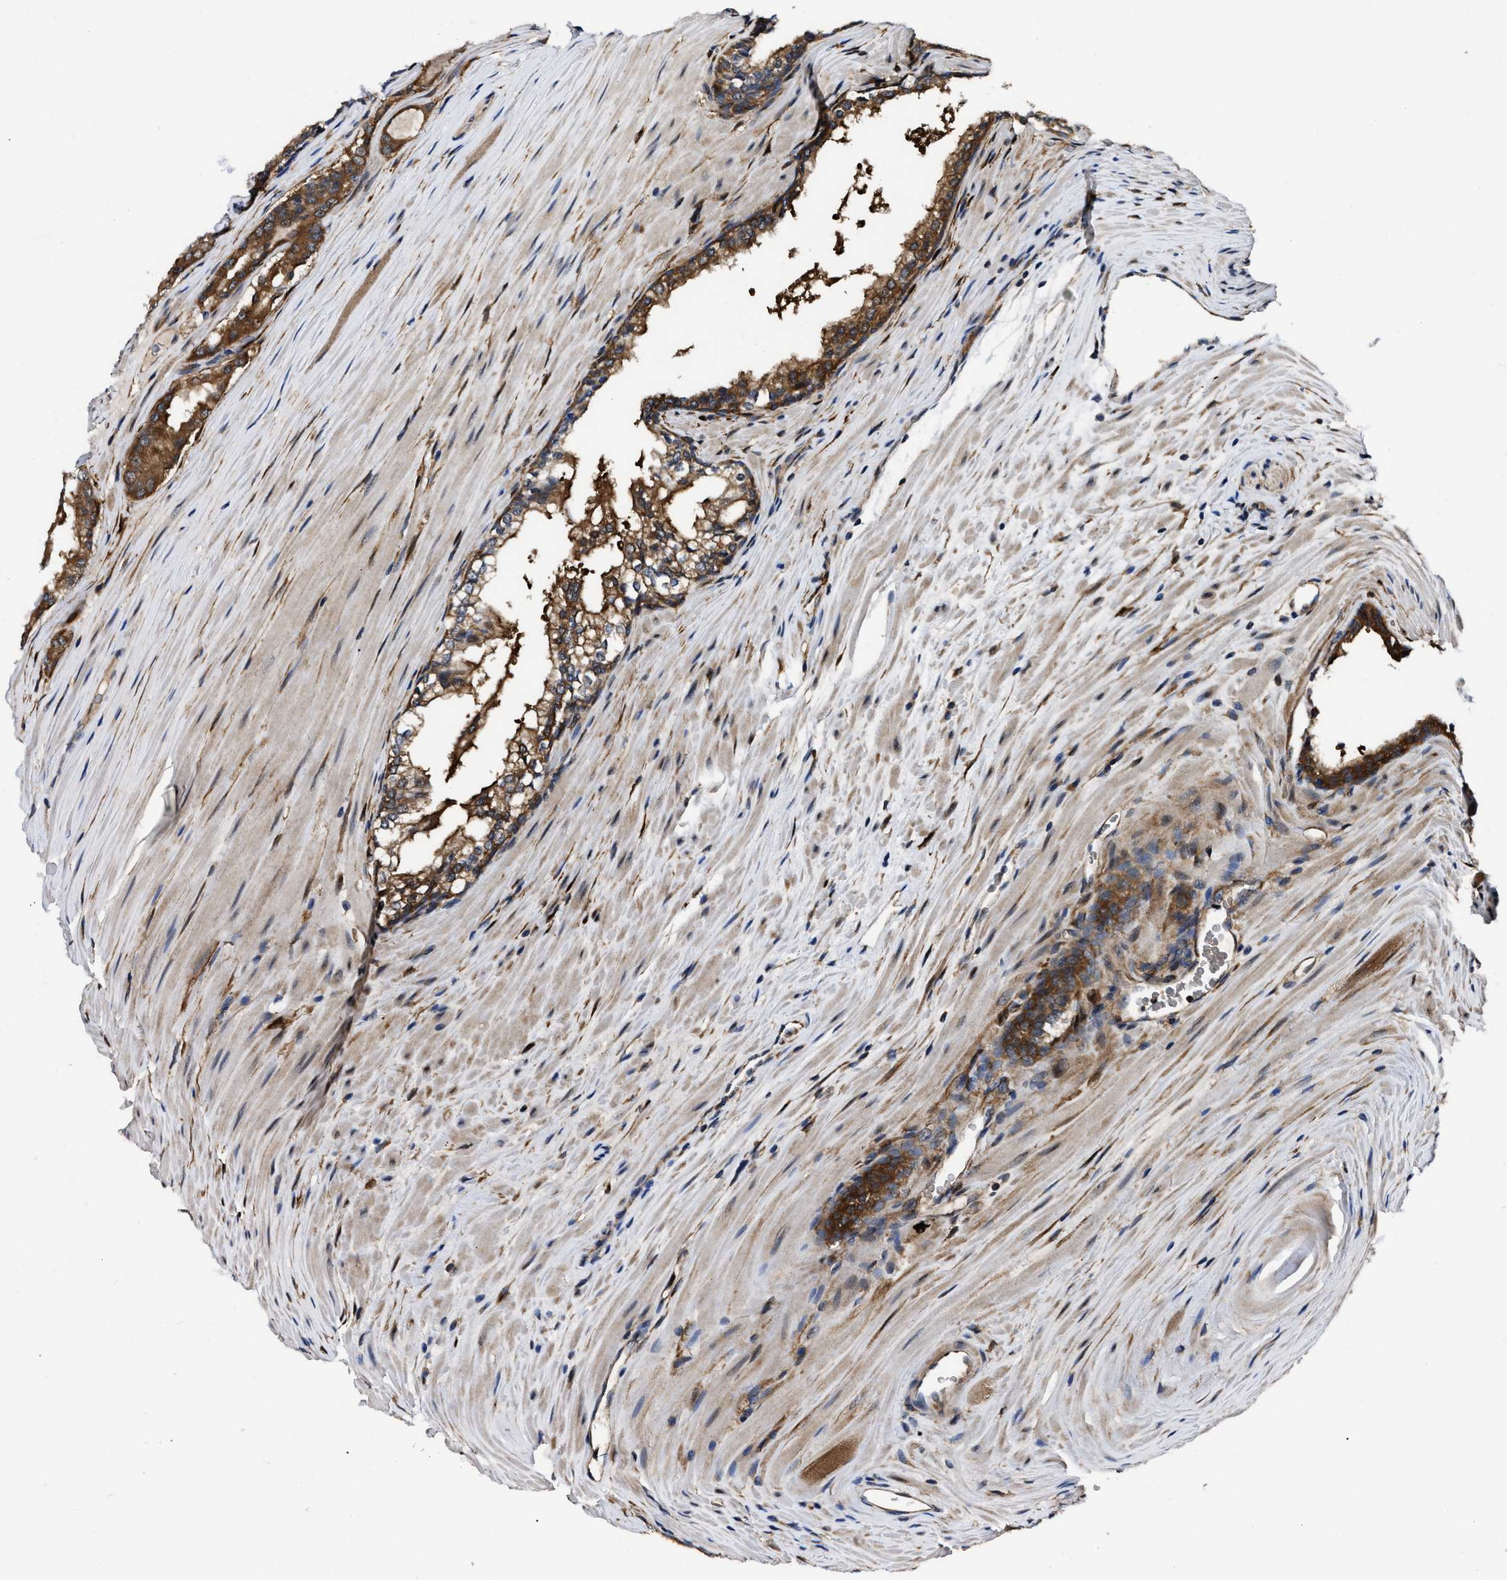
{"staining": {"intensity": "strong", "quantity": ">75%", "location": "cytoplasmic/membranous"}, "tissue": "prostate cancer", "cell_type": "Tumor cells", "image_type": "cancer", "snomed": [{"axis": "morphology", "description": "Adenocarcinoma, Low grade"}, {"axis": "topography", "description": "Prostate"}], "caption": "Low-grade adenocarcinoma (prostate) tissue reveals strong cytoplasmic/membranous staining in approximately >75% of tumor cells", "gene": "GET4", "patient": {"sex": "male", "age": 70}}